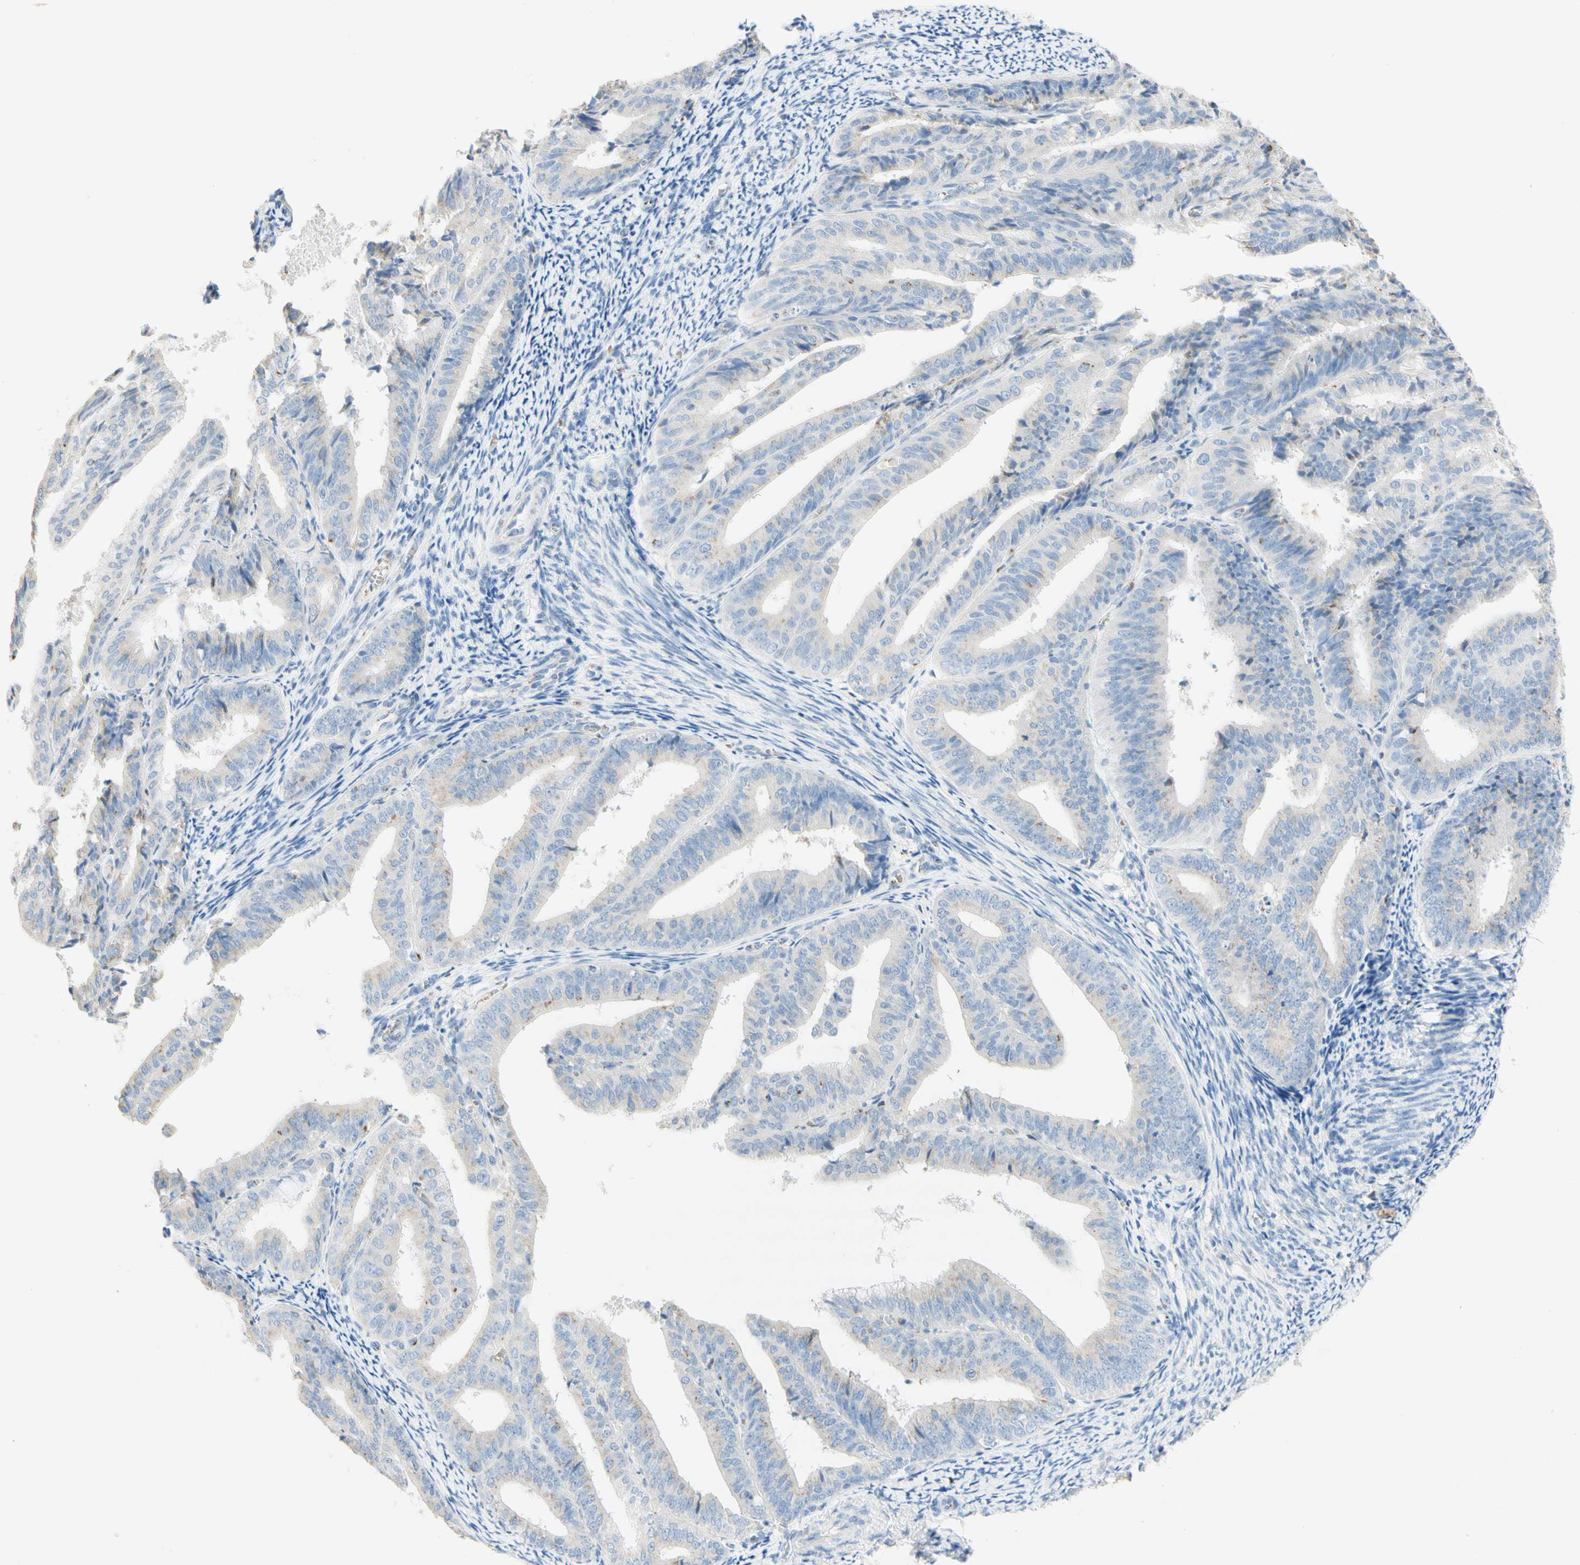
{"staining": {"intensity": "moderate", "quantity": "<25%", "location": "cytoplasmic/membranous"}, "tissue": "endometrial cancer", "cell_type": "Tumor cells", "image_type": "cancer", "snomed": [{"axis": "morphology", "description": "Adenocarcinoma, NOS"}, {"axis": "topography", "description": "Endometrium"}], "caption": "The micrograph reveals staining of adenocarcinoma (endometrial), revealing moderate cytoplasmic/membranous protein staining (brown color) within tumor cells. The staining is performed using DAB (3,3'-diaminobenzidine) brown chromogen to label protein expression. The nuclei are counter-stained blue using hematoxylin.", "gene": "MANEA", "patient": {"sex": "female", "age": 63}}